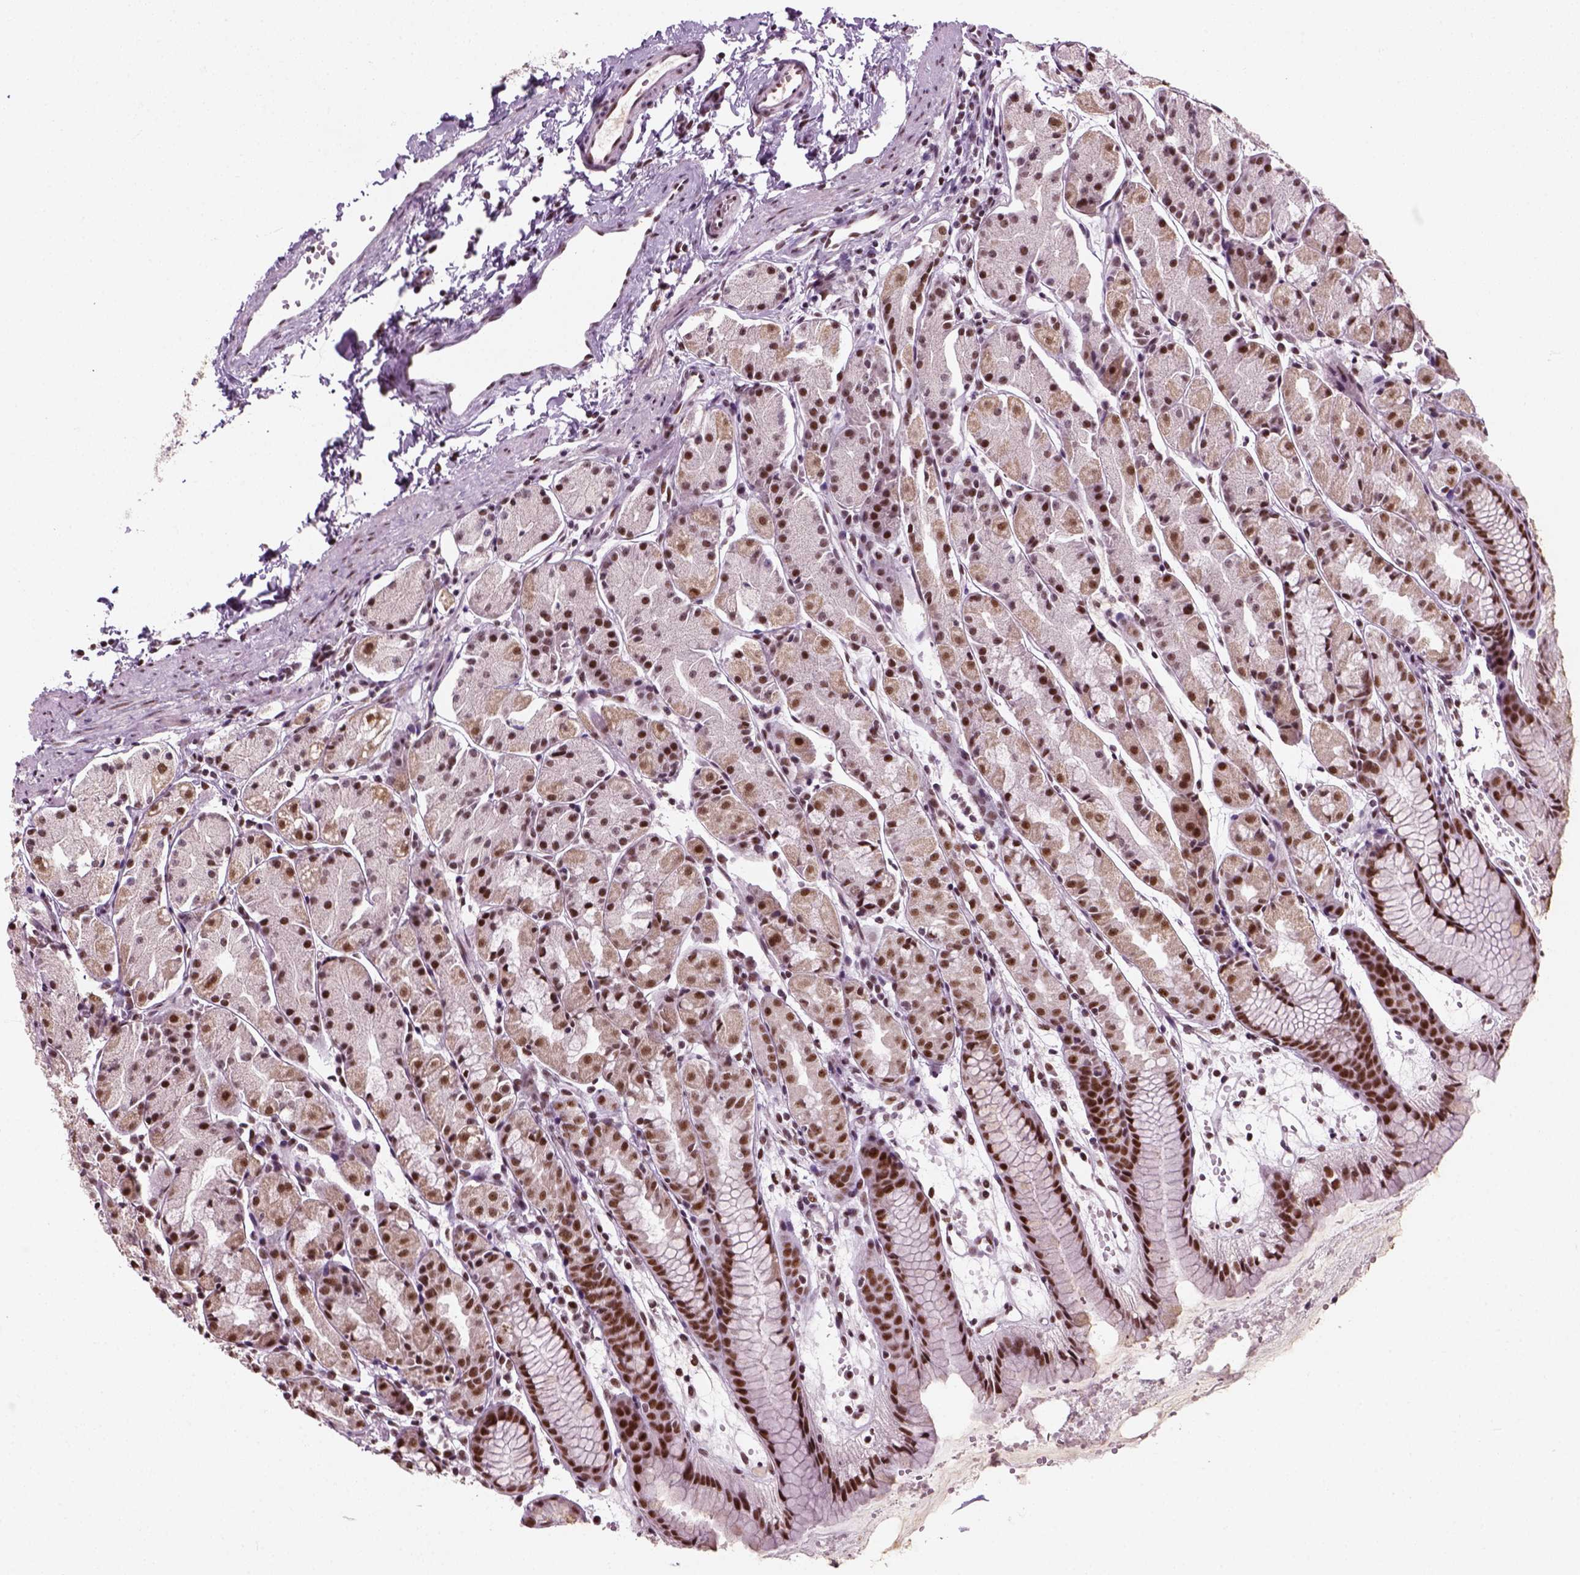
{"staining": {"intensity": "moderate", "quantity": ">75%", "location": "nuclear"}, "tissue": "stomach", "cell_type": "Glandular cells", "image_type": "normal", "snomed": [{"axis": "morphology", "description": "Normal tissue, NOS"}, {"axis": "topography", "description": "Stomach, upper"}], "caption": "Immunohistochemical staining of benign stomach reveals medium levels of moderate nuclear staining in approximately >75% of glandular cells.", "gene": "GTF2F1", "patient": {"sex": "male", "age": 47}}